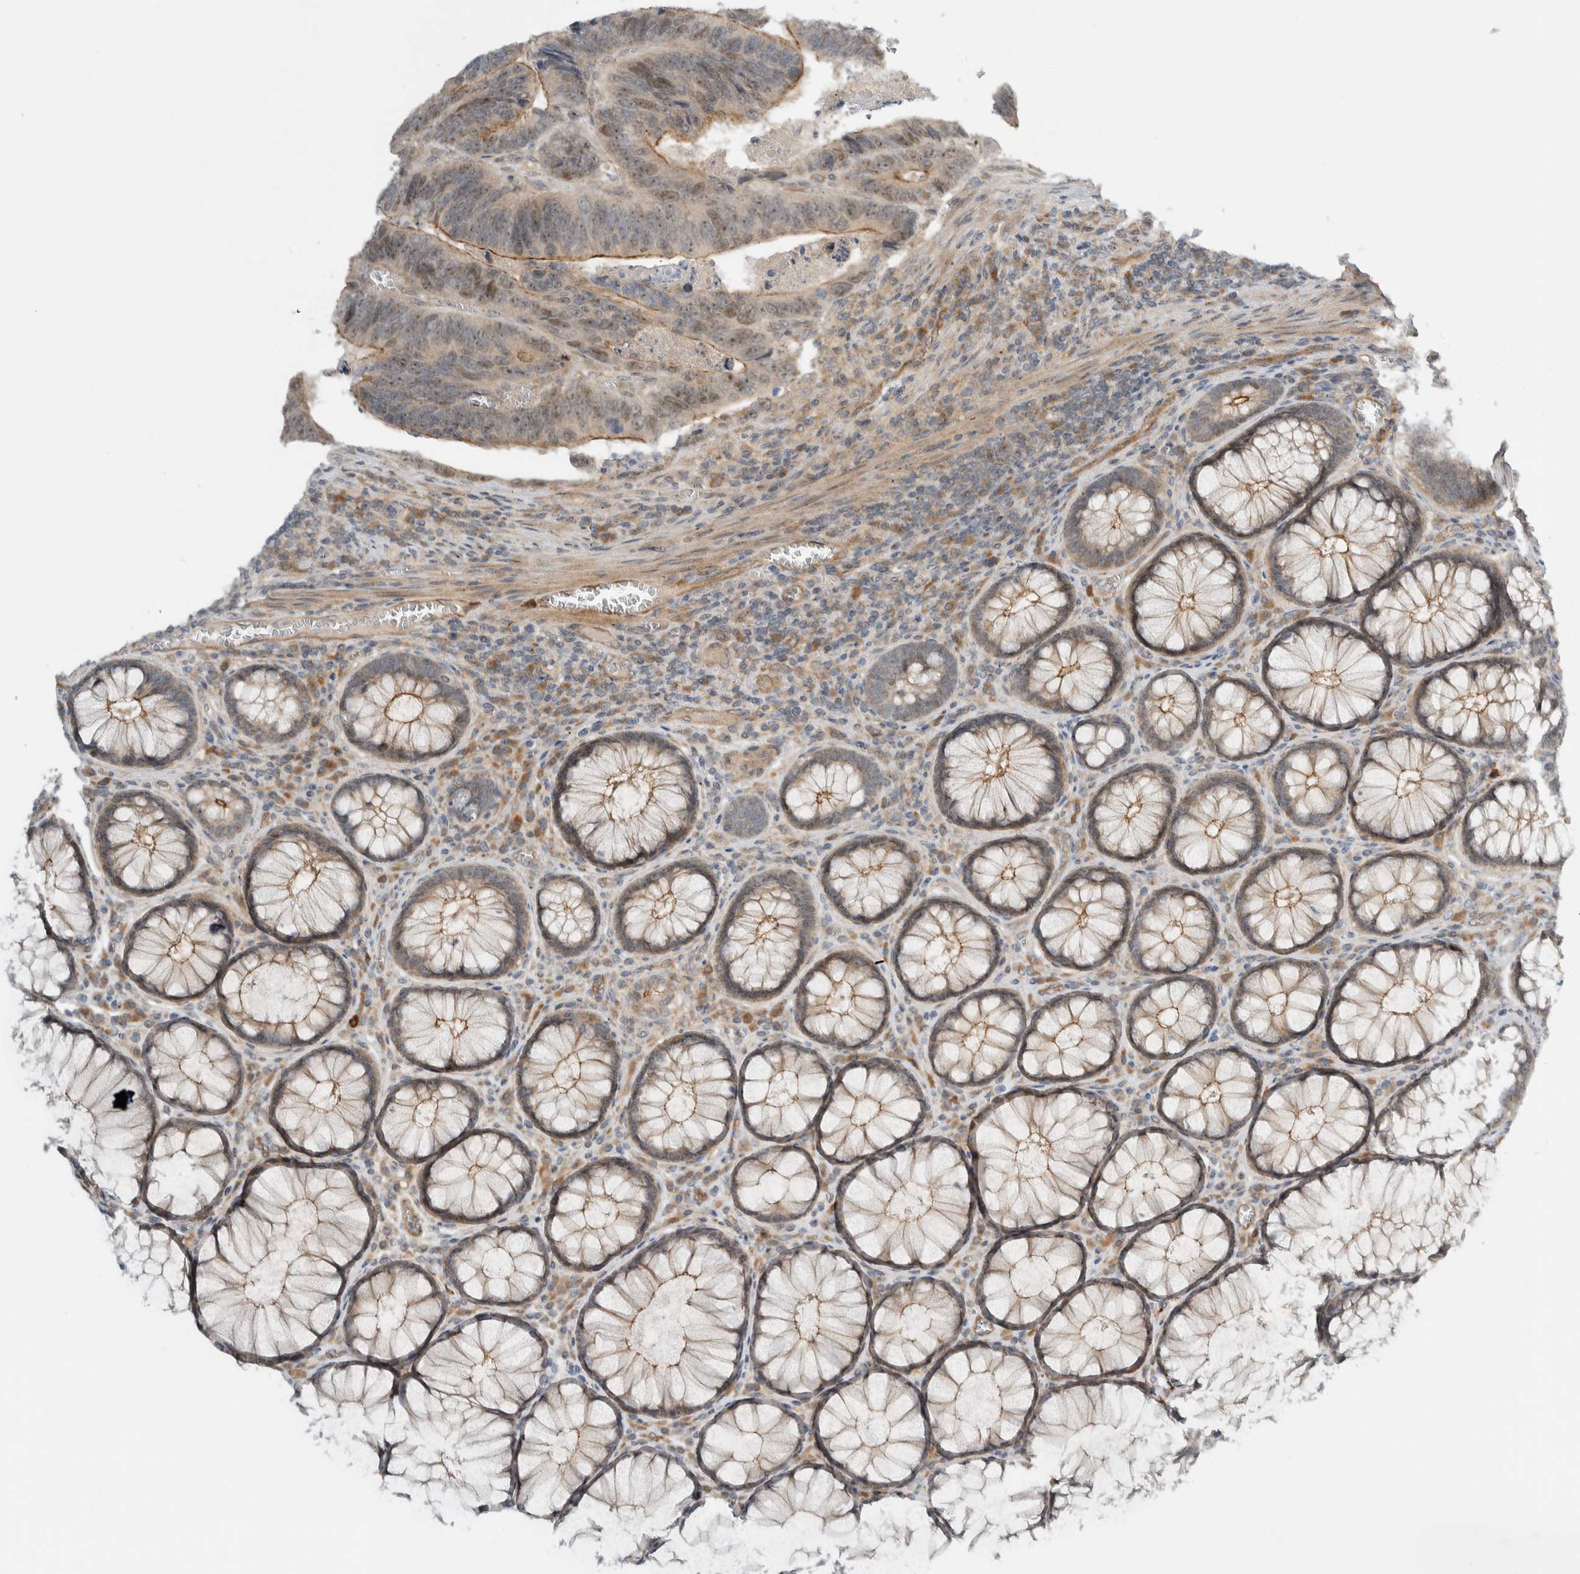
{"staining": {"intensity": "moderate", "quantity": ">75%", "location": "cytoplasmic/membranous,nuclear"}, "tissue": "colorectal cancer", "cell_type": "Tumor cells", "image_type": "cancer", "snomed": [{"axis": "morphology", "description": "Inflammation, NOS"}, {"axis": "morphology", "description": "Adenocarcinoma, NOS"}, {"axis": "topography", "description": "Colon"}], "caption": "High-power microscopy captured an immunohistochemistry (IHC) photomicrograph of colorectal cancer (adenocarcinoma), revealing moderate cytoplasmic/membranous and nuclear expression in about >75% of tumor cells.", "gene": "MPRIP", "patient": {"sex": "male", "age": 72}}